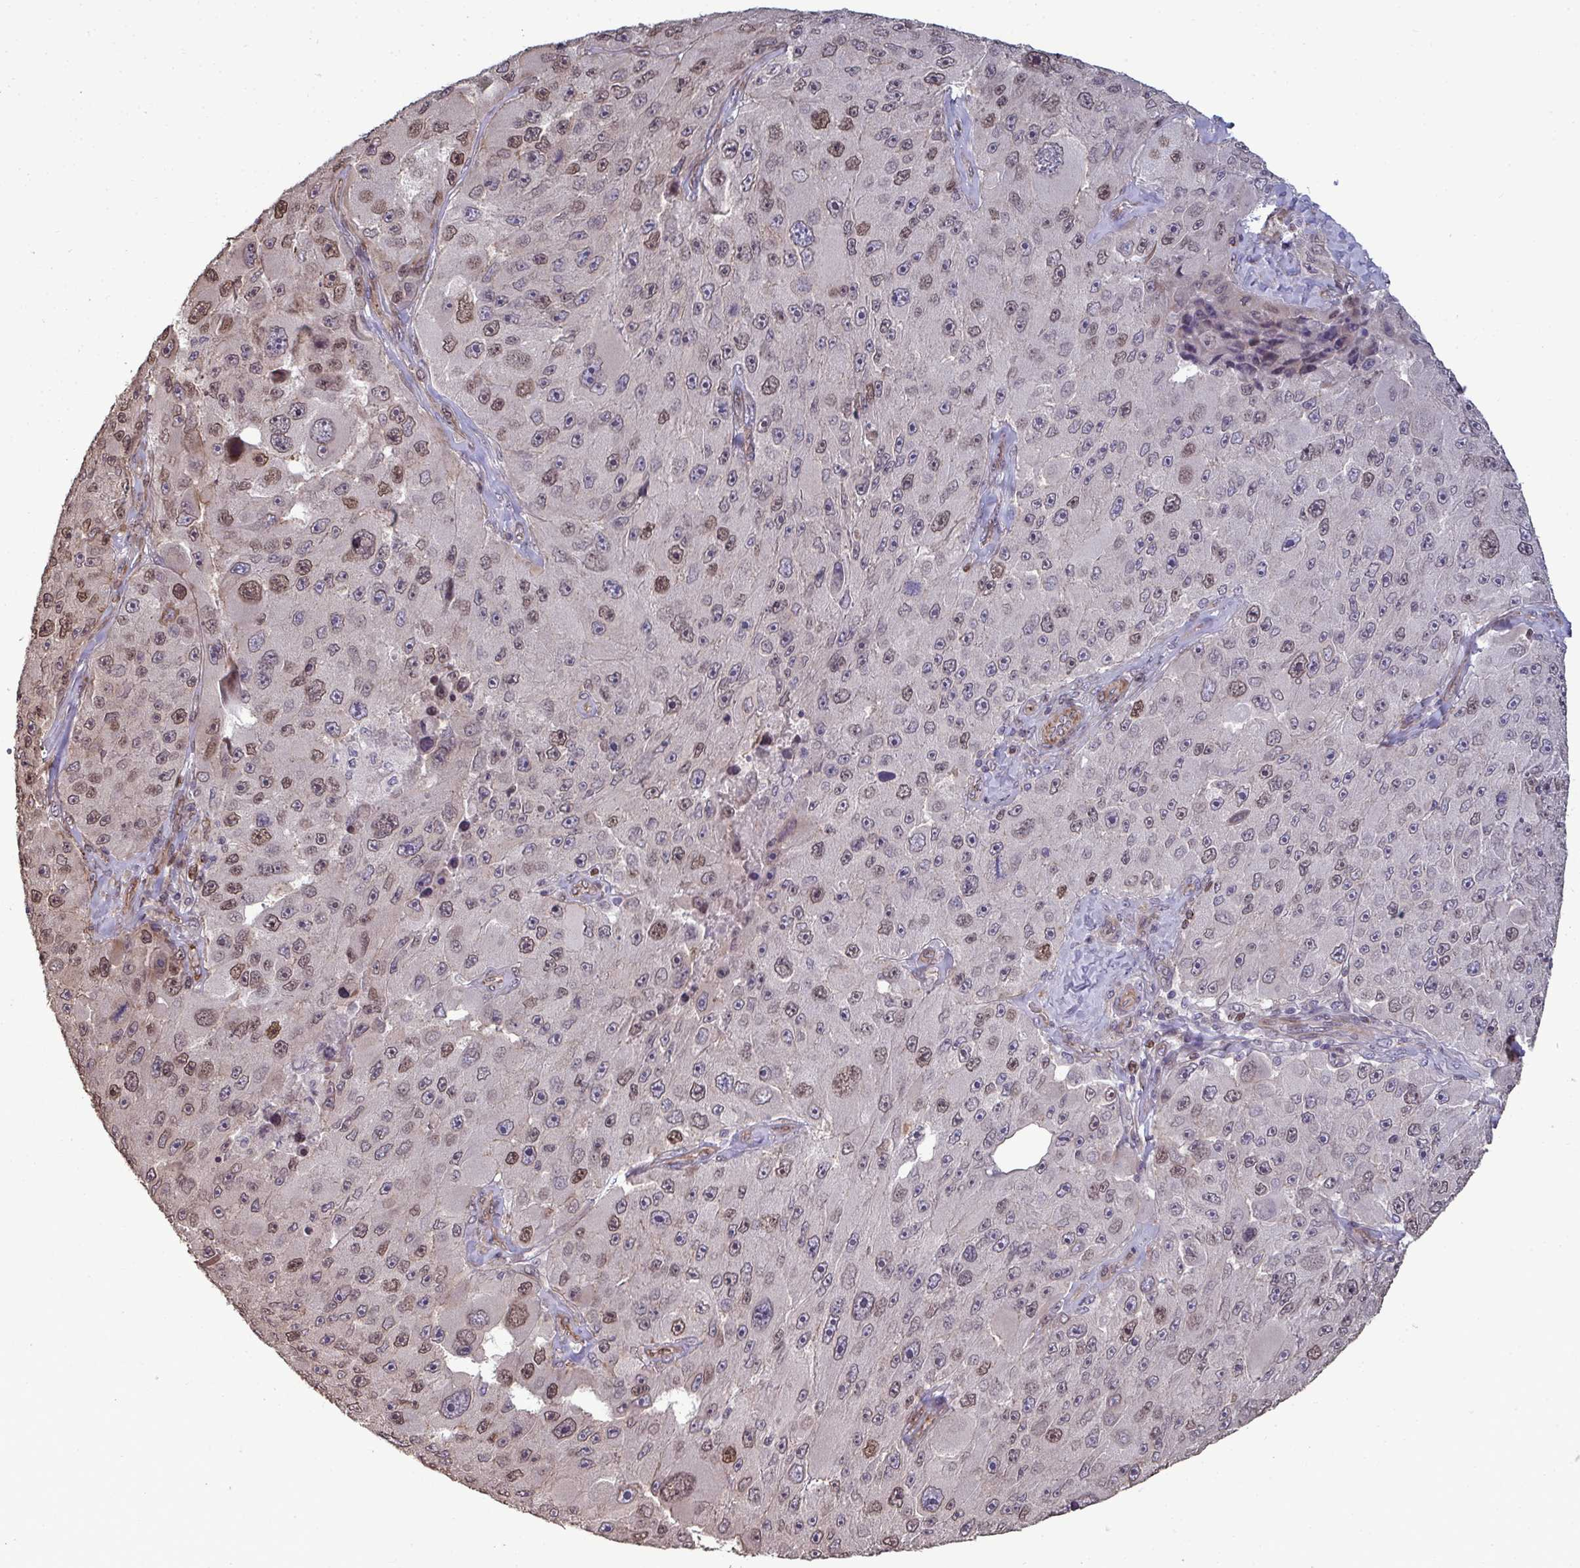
{"staining": {"intensity": "moderate", "quantity": "25%-75%", "location": "nuclear"}, "tissue": "melanoma", "cell_type": "Tumor cells", "image_type": "cancer", "snomed": [{"axis": "morphology", "description": "Malignant melanoma, Metastatic site"}, {"axis": "topography", "description": "Lymph node"}], "caption": "Tumor cells display medium levels of moderate nuclear staining in about 25%-75% of cells in human melanoma. (DAB IHC, brown staining for protein, blue staining for nuclei).", "gene": "IPO5", "patient": {"sex": "male", "age": 62}}